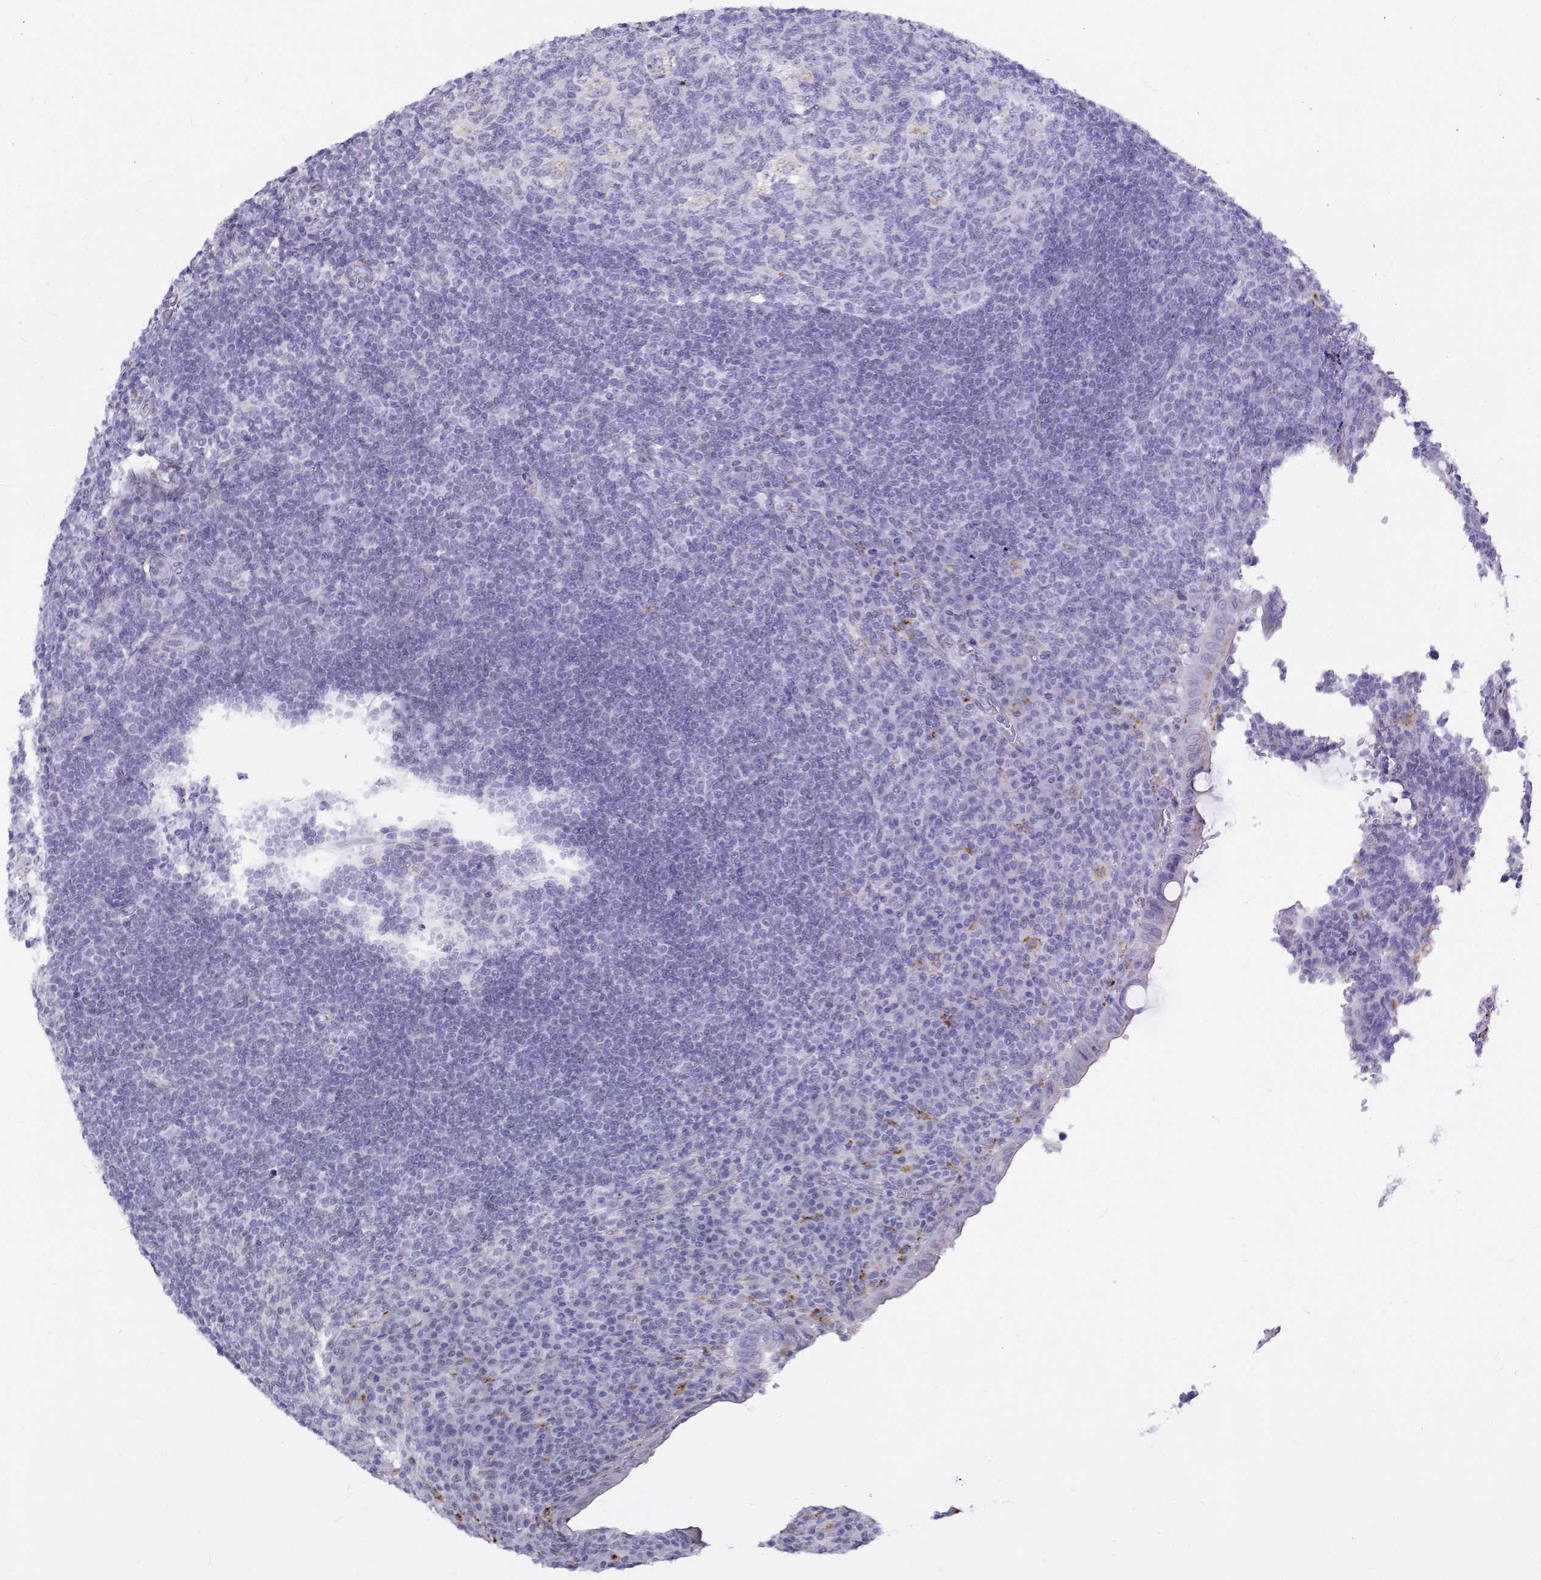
{"staining": {"intensity": "negative", "quantity": "none", "location": "none"}, "tissue": "appendix", "cell_type": "Glandular cells", "image_type": "normal", "snomed": [{"axis": "morphology", "description": "Normal tissue, NOS"}, {"axis": "topography", "description": "Appendix"}], "caption": "Immunohistochemistry (IHC) of normal appendix demonstrates no positivity in glandular cells.", "gene": "NCR2", "patient": {"sex": "male", "age": 18}}